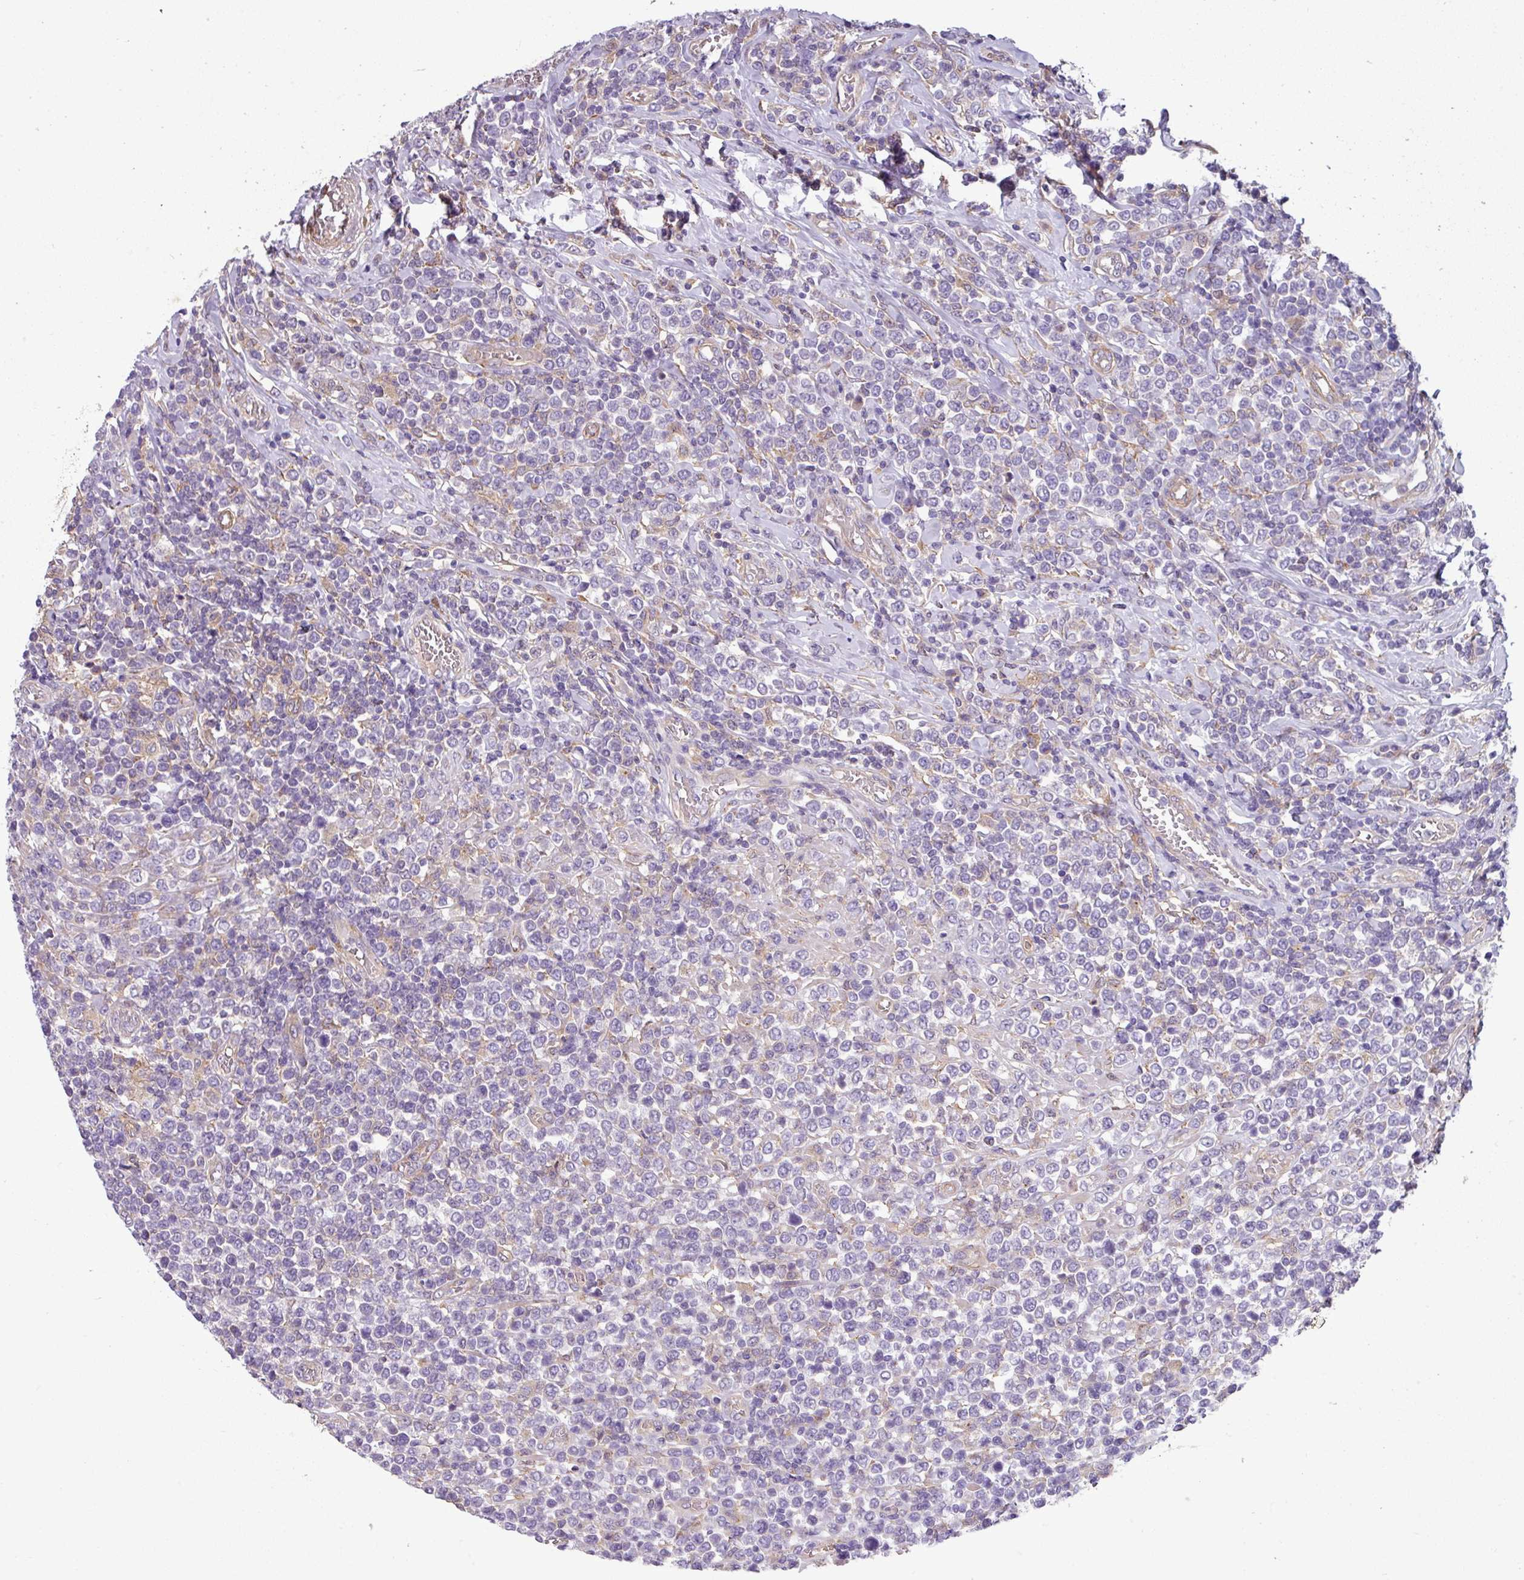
{"staining": {"intensity": "negative", "quantity": "none", "location": "none"}, "tissue": "lymphoma", "cell_type": "Tumor cells", "image_type": "cancer", "snomed": [{"axis": "morphology", "description": "Malignant lymphoma, non-Hodgkin's type, High grade"}, {"axis": "topography", "description": "Soft tissue"}], "caption": "Immunohistochemistry (IHC) photomicrograph of human malignant lymphoma, non-Hodgkin's type (high-grade) stained for a protein (brown), which displays no expression in tumor cells.", "gene": "SLC23A2", "patient": {"sex": "female", "age": 56}}